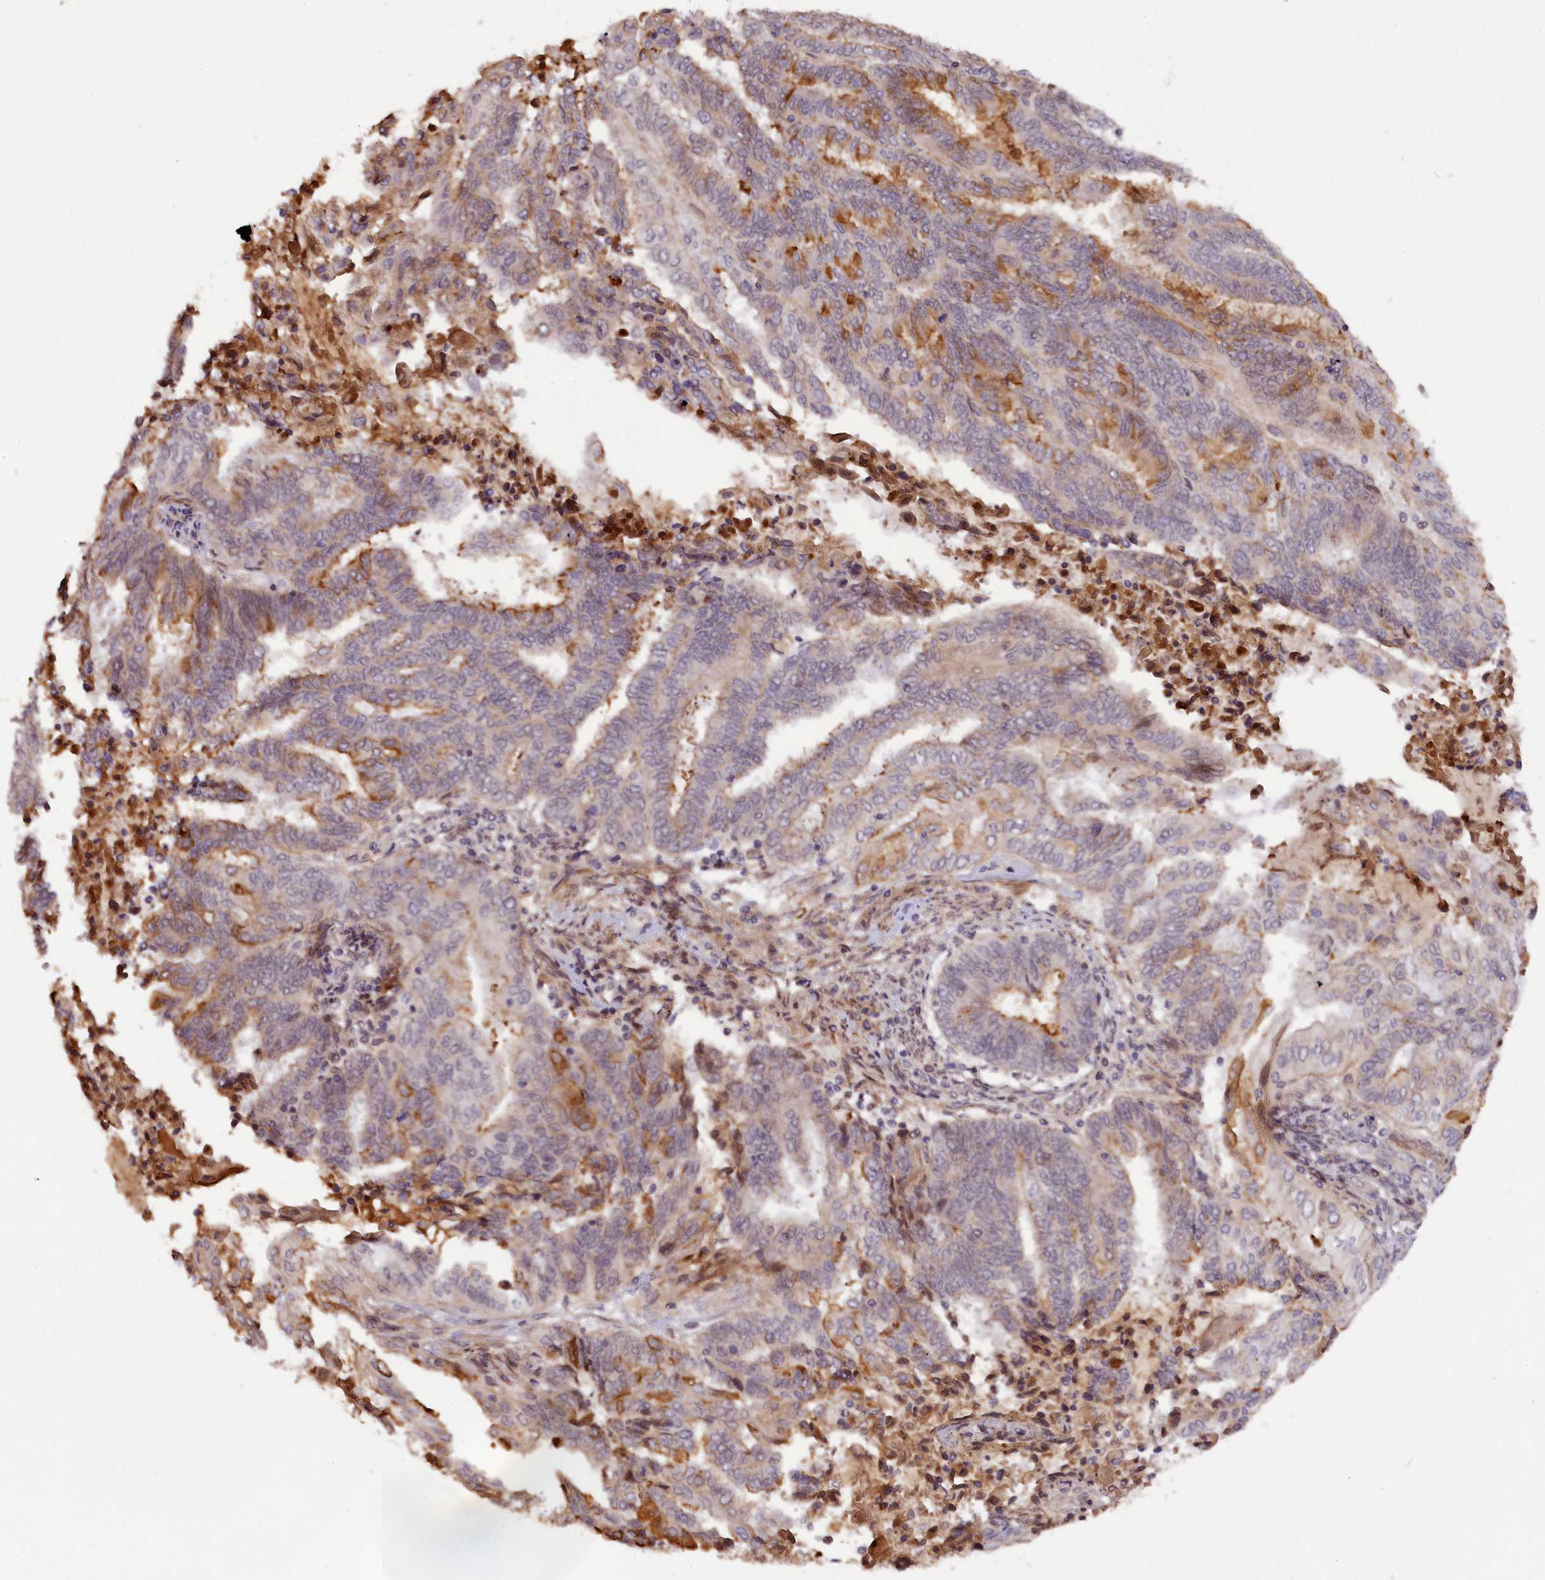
{"staining": {"intensity": "moderate", "quantity": "<25%", "location": "cytoplasmic/membranous"}, "tissue": "endometrial cancer", "cell_type": "Tumor cells", "image_type": "cancer", "snomed": [{"axis": "morphology", "description": "Adenocarcinoma, NOS"}, {"axis": "topography", "description": "Uterus"}, {"axis": "topography", "description": "Endometrium"}], "caption": "Adenocarcinoma (endometrial) was stained to show a protein in brown. There is low levels of moderate cytoplasmic/membranous positivity in approximately <25% of tumor cells.", "gene": "ZNF480", "patient": {"sex": "female", "age": 70}}